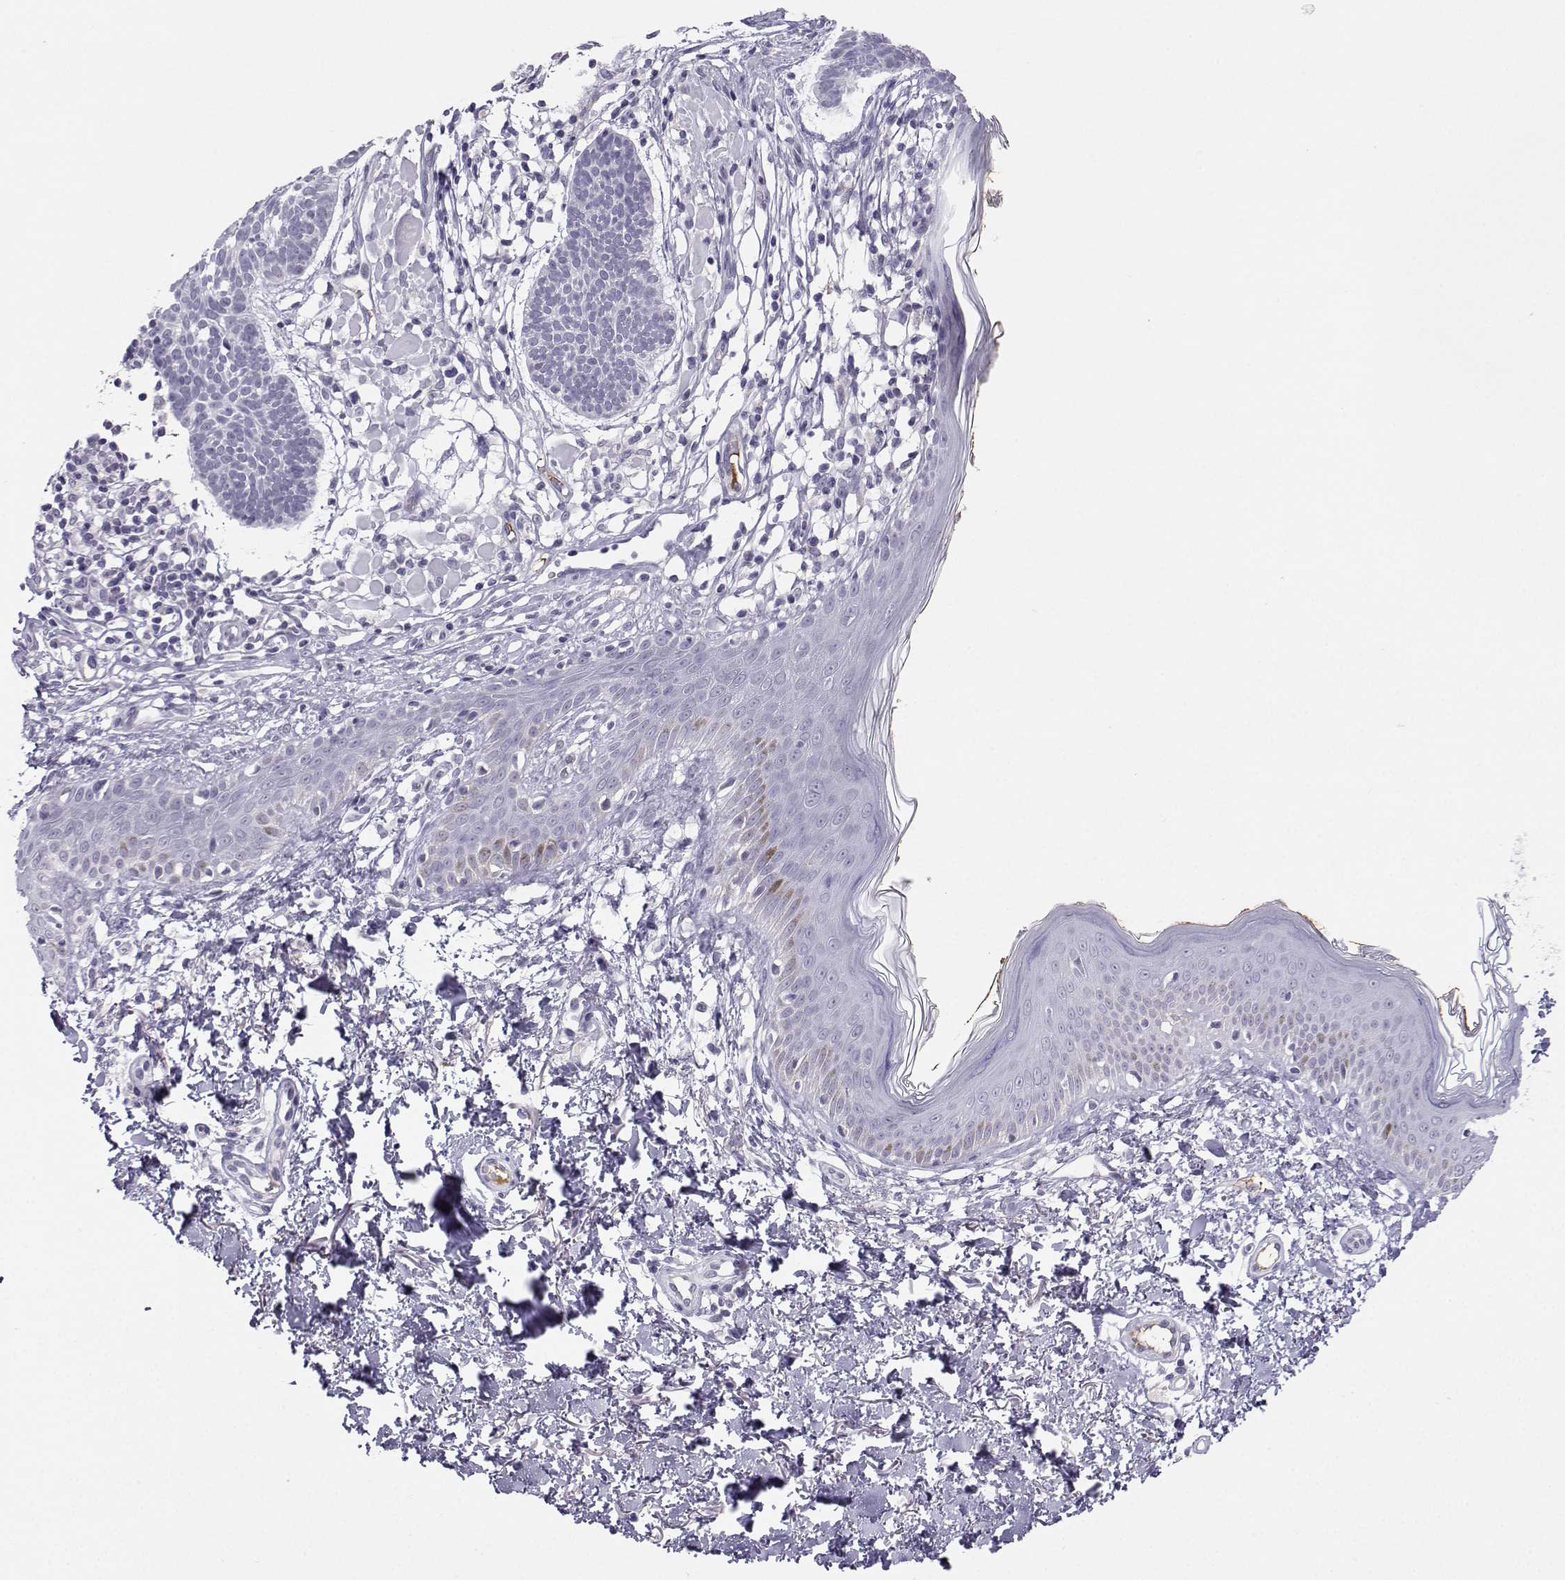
{"staining": {"intensity": "negative", "quantity": "none", "location": "none"}, "tissue": "skin cancer", "cell_type": "Tumor cells", "image_type": "cancer", "snomed": [{"axis": "morphology", "description": "Basal cell carcinoma"}, {"axis": "topography", "description": "Skin"}], "caption": "Tumor cells are negative for brown protein staining in skin cancer (basal cell carcinoma).", "gene": "LHX1", "patient": {"sex": "male", "age": 85}}